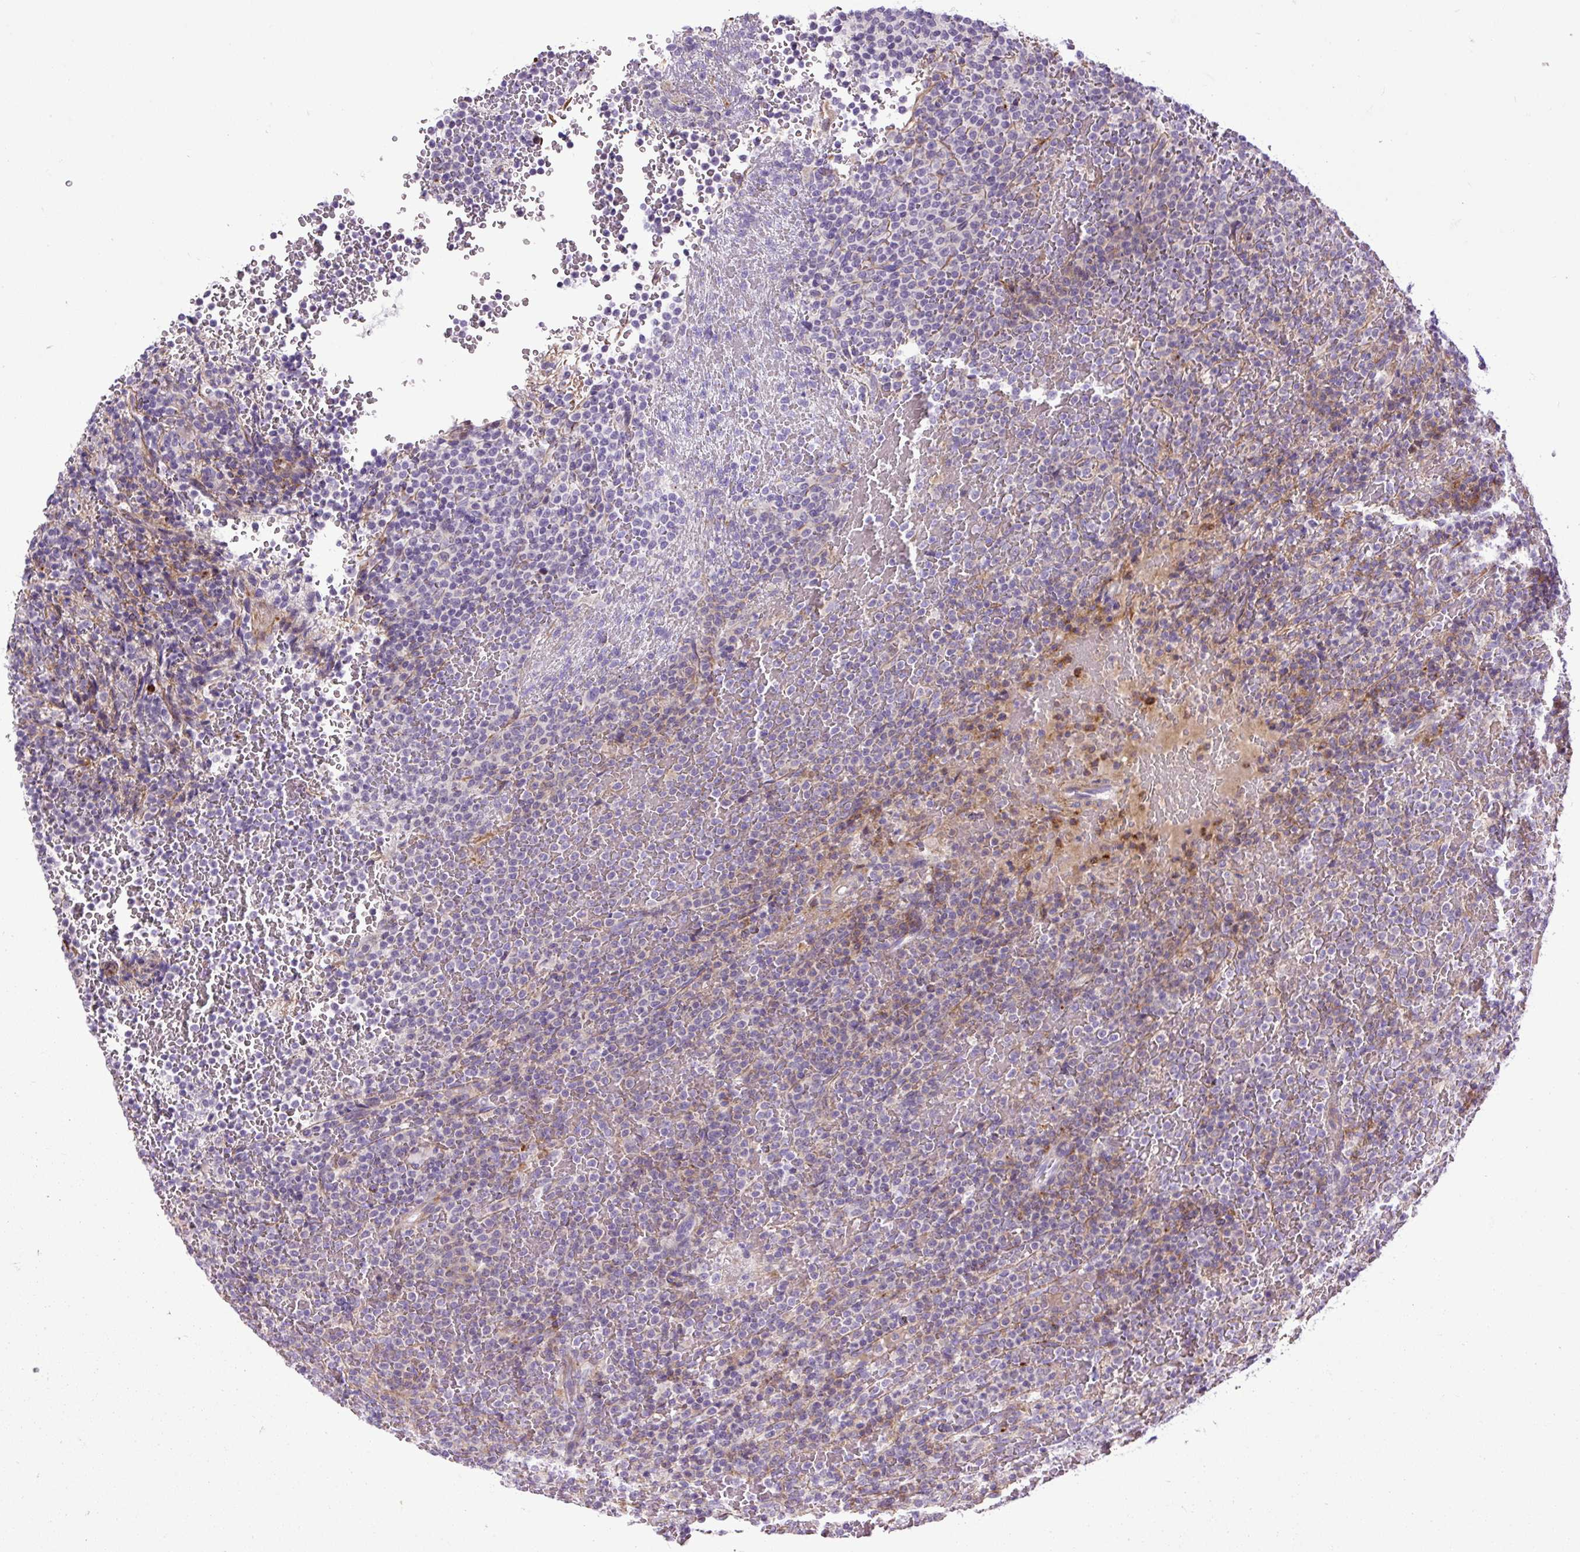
{"staining": {"intensity": "negative", "quantity": "none", "location": "none"}, "tissue": "lymphoma", "cell_type": "Tumor cells", "image_type": "cancer", "snomed": [{"axis": "morphology", "description": "Malignant lymphoma, non-Hodgkin's type, Low grade"}, {"axis": "topography", "description": "Spleen"}], "caption": "A histopathology image of human low-grade malignant lymphoma, non-Hodgkin's type is negative for staining in tumor cells.", "gene": "ZNF197", "patient": {"sex": "male", "age": 60}}